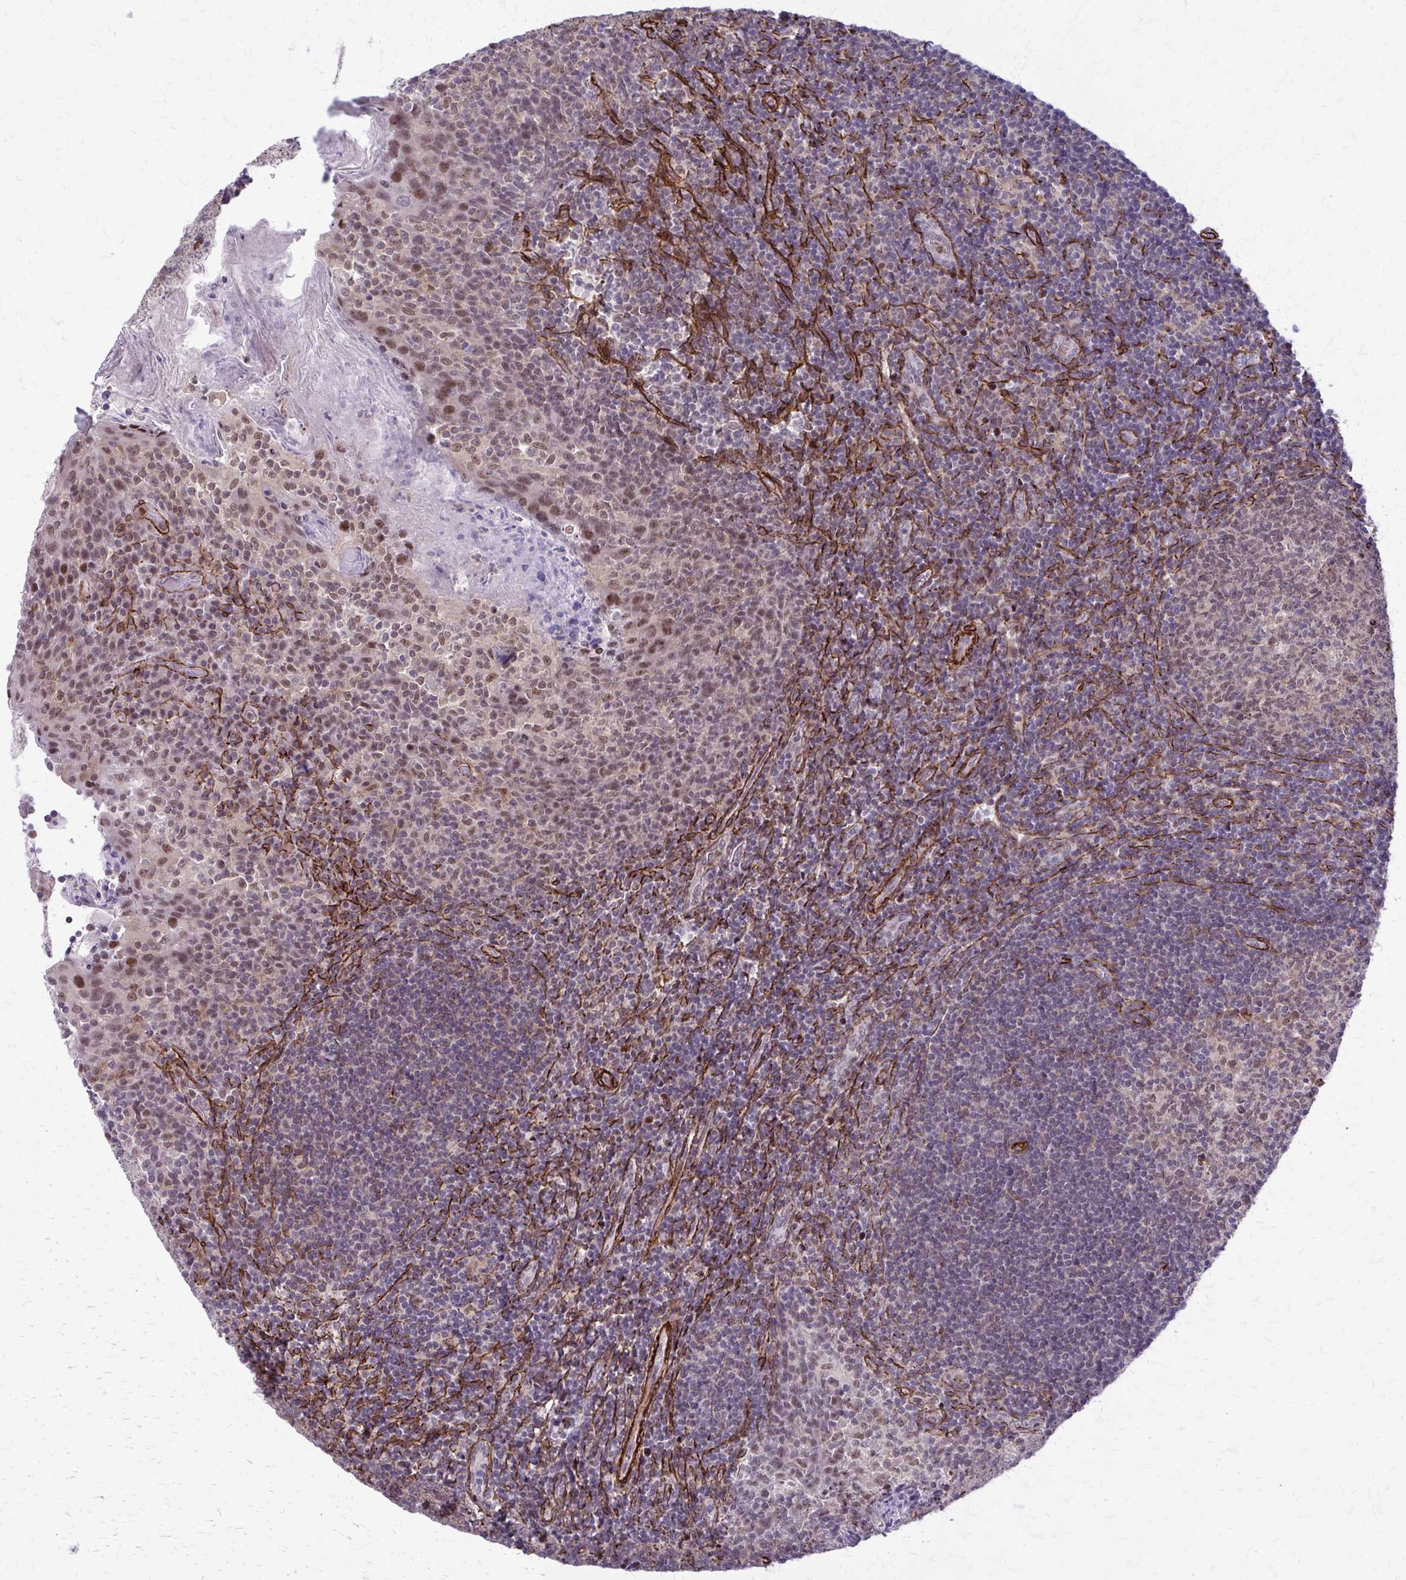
{"staining": {"intensity": "moderate", "quantity": "25%-75%", "location": "nuclear"}, "tissue": "tonsil", "cell_type": "Germinal center cells", "image_type": "normal", "snomed": [{"axis": "morphology", "description": "Normal tissue, NOS"}, {"axis": "topography", "description": "Tonsil"}], "caption": "IHC micrograph of unremarkable human tonsil stained for a protein (brown), which exhibits medium levels of moderate nuclear expression in about 25%-75% of germinal center cells.", "gene": "NRBF2", "patient": {"sex": "female", "age": 10}}